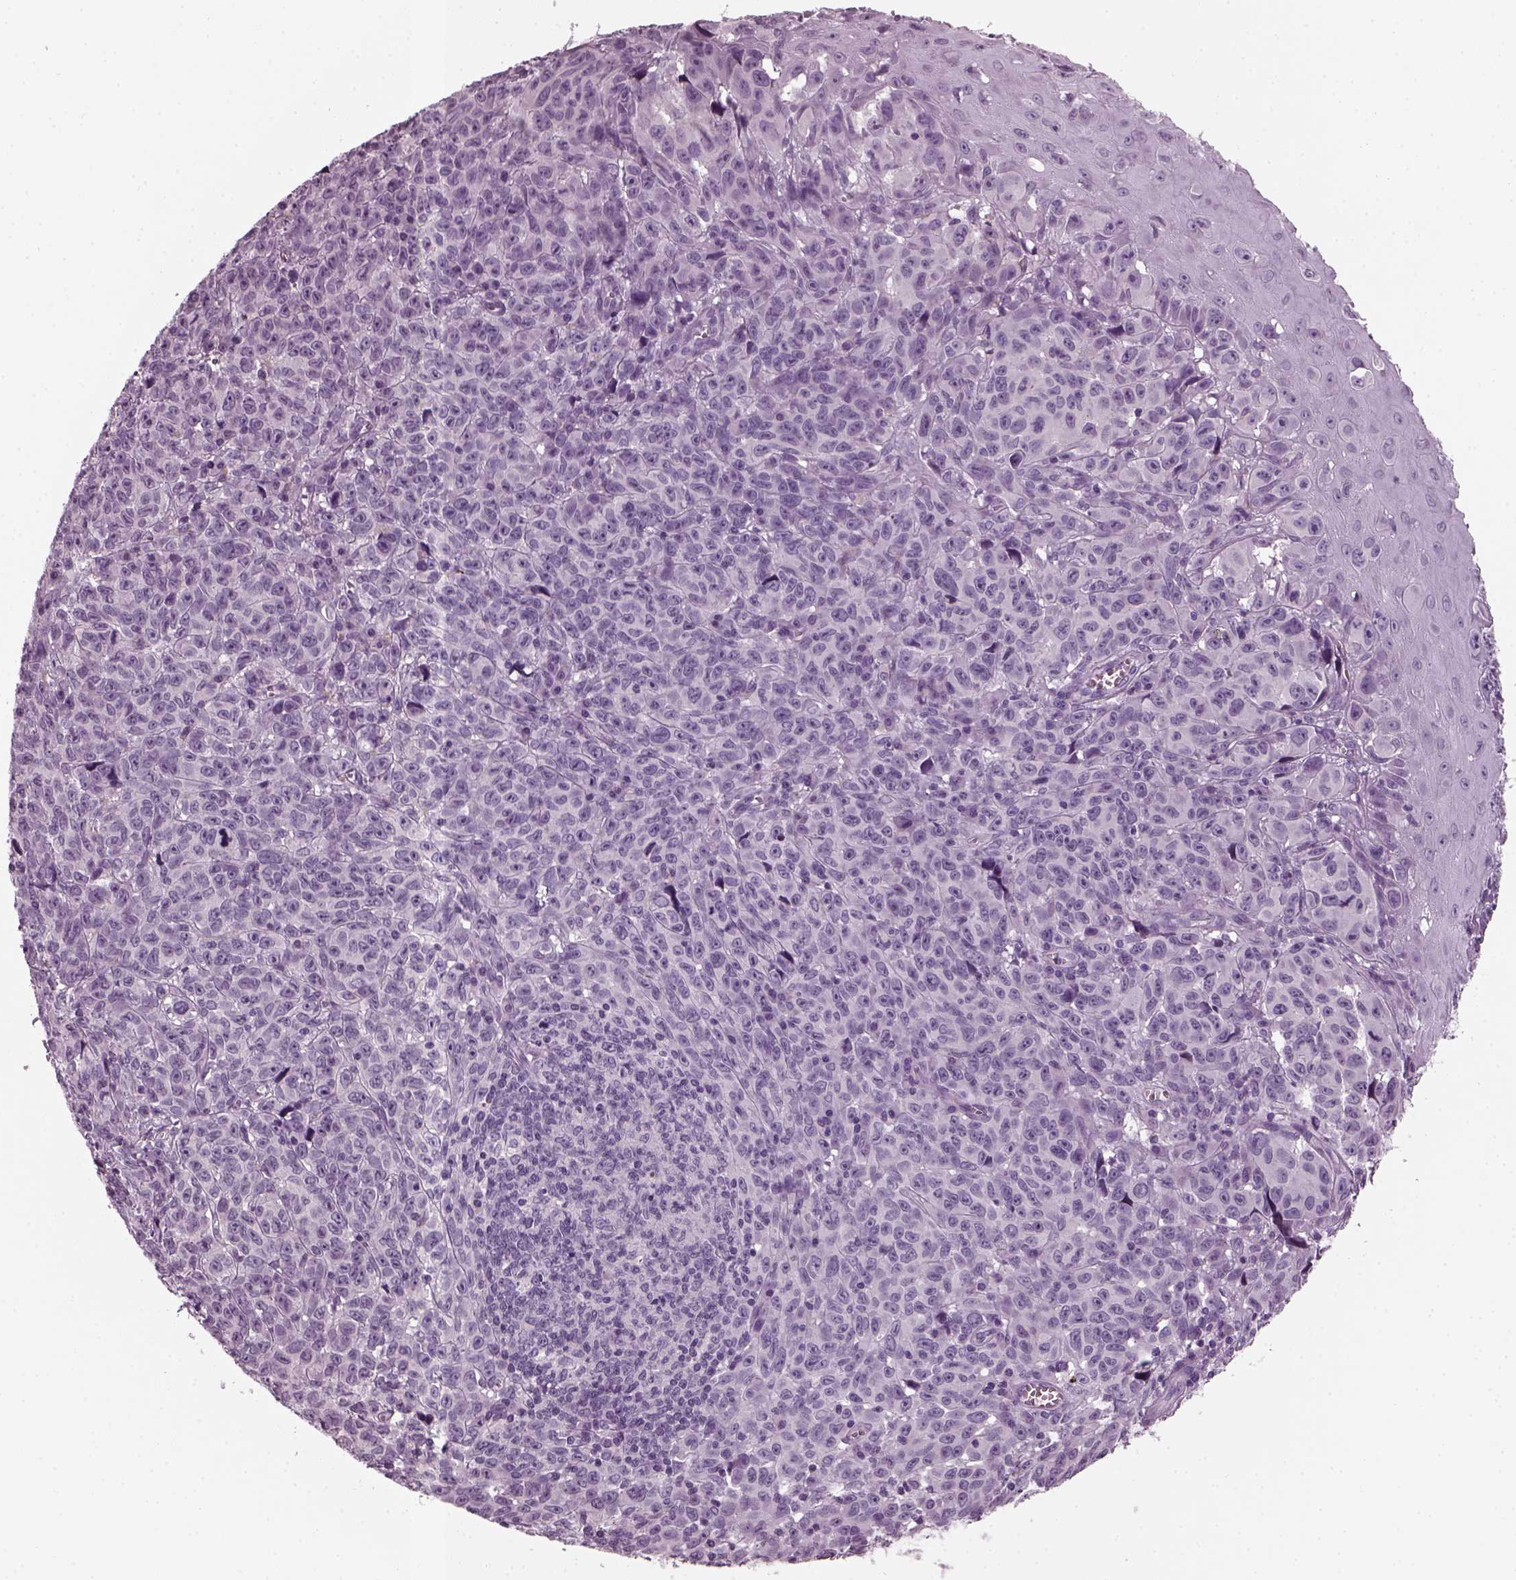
{"staining": {"intensity": "negative", "quantity": "none", "location": "none"}, "tissue": "melanoma", "cell_type": "Tumor cells", "image_type": "cancer", "snomed": [{"axis": "morphology", "description": "Malignant melanoma, NOS"}, {"axis": "topography", "description": "Vulva, labia, clitoris and Bartholin´s gland, NO"}], "caption": "Tumor cells are negative for protein expression in human malignant melanoma. Nuclei are stained in blue.", "gene": "DPYSL5", "patient": {"sex": "female", "age": 75}}